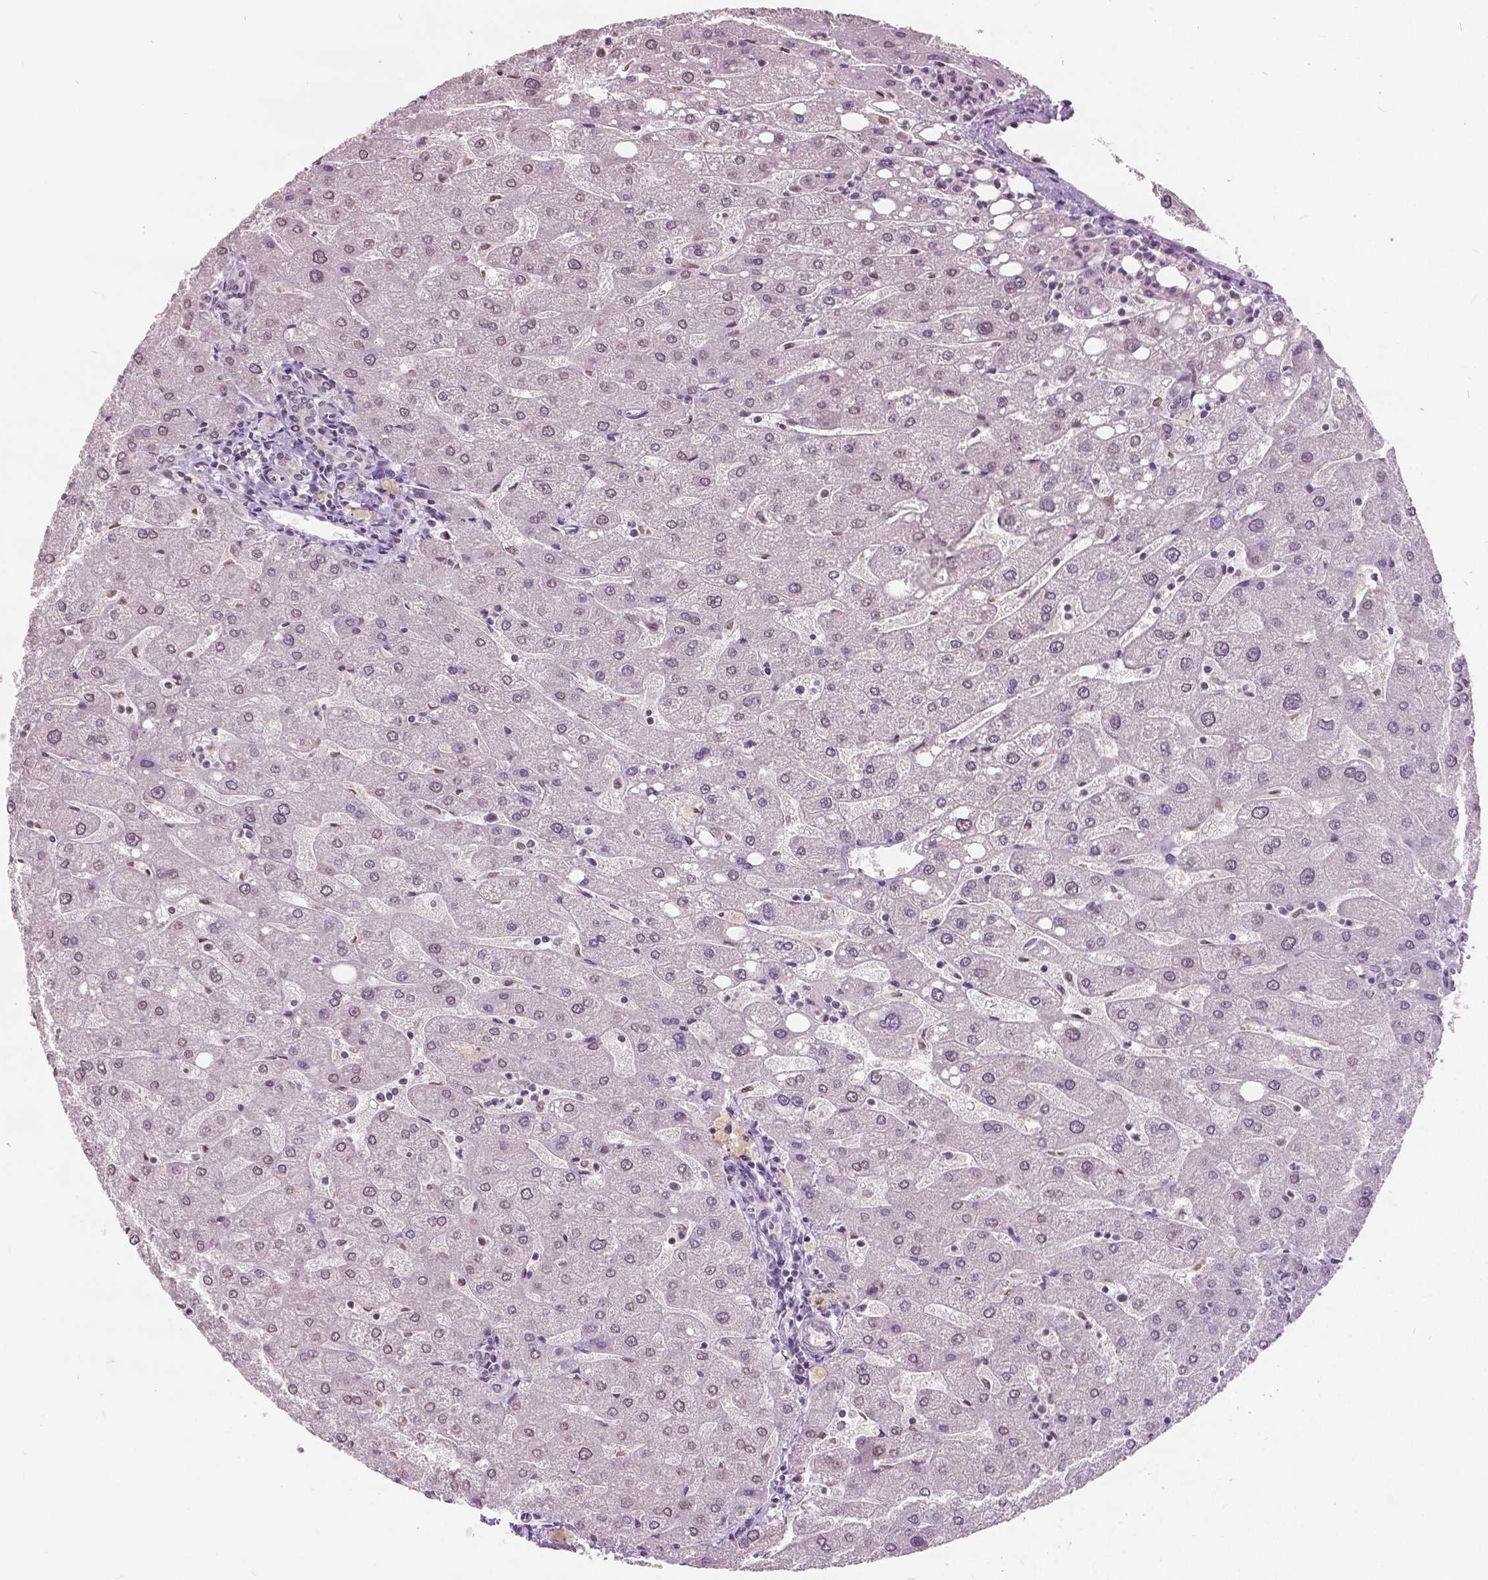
{"staining": {"intensity": "weak", "quantity": "25%-75%", "location": "nuclear"}, "tissue": "liver", "cell_type": "Cholangiocytes", "image_type": "normal", "snomed": [{"axis": "morphology", "description": "Normal tissue, NOS"}, {"axis": "topography", "description": "Liver"}], "caption": "Benign liver displays weak nuclear expression in about 25%-75% of cholangiocytes.", "gene": "HOXA10", "patient": {"sex": "male", "age": 67}}